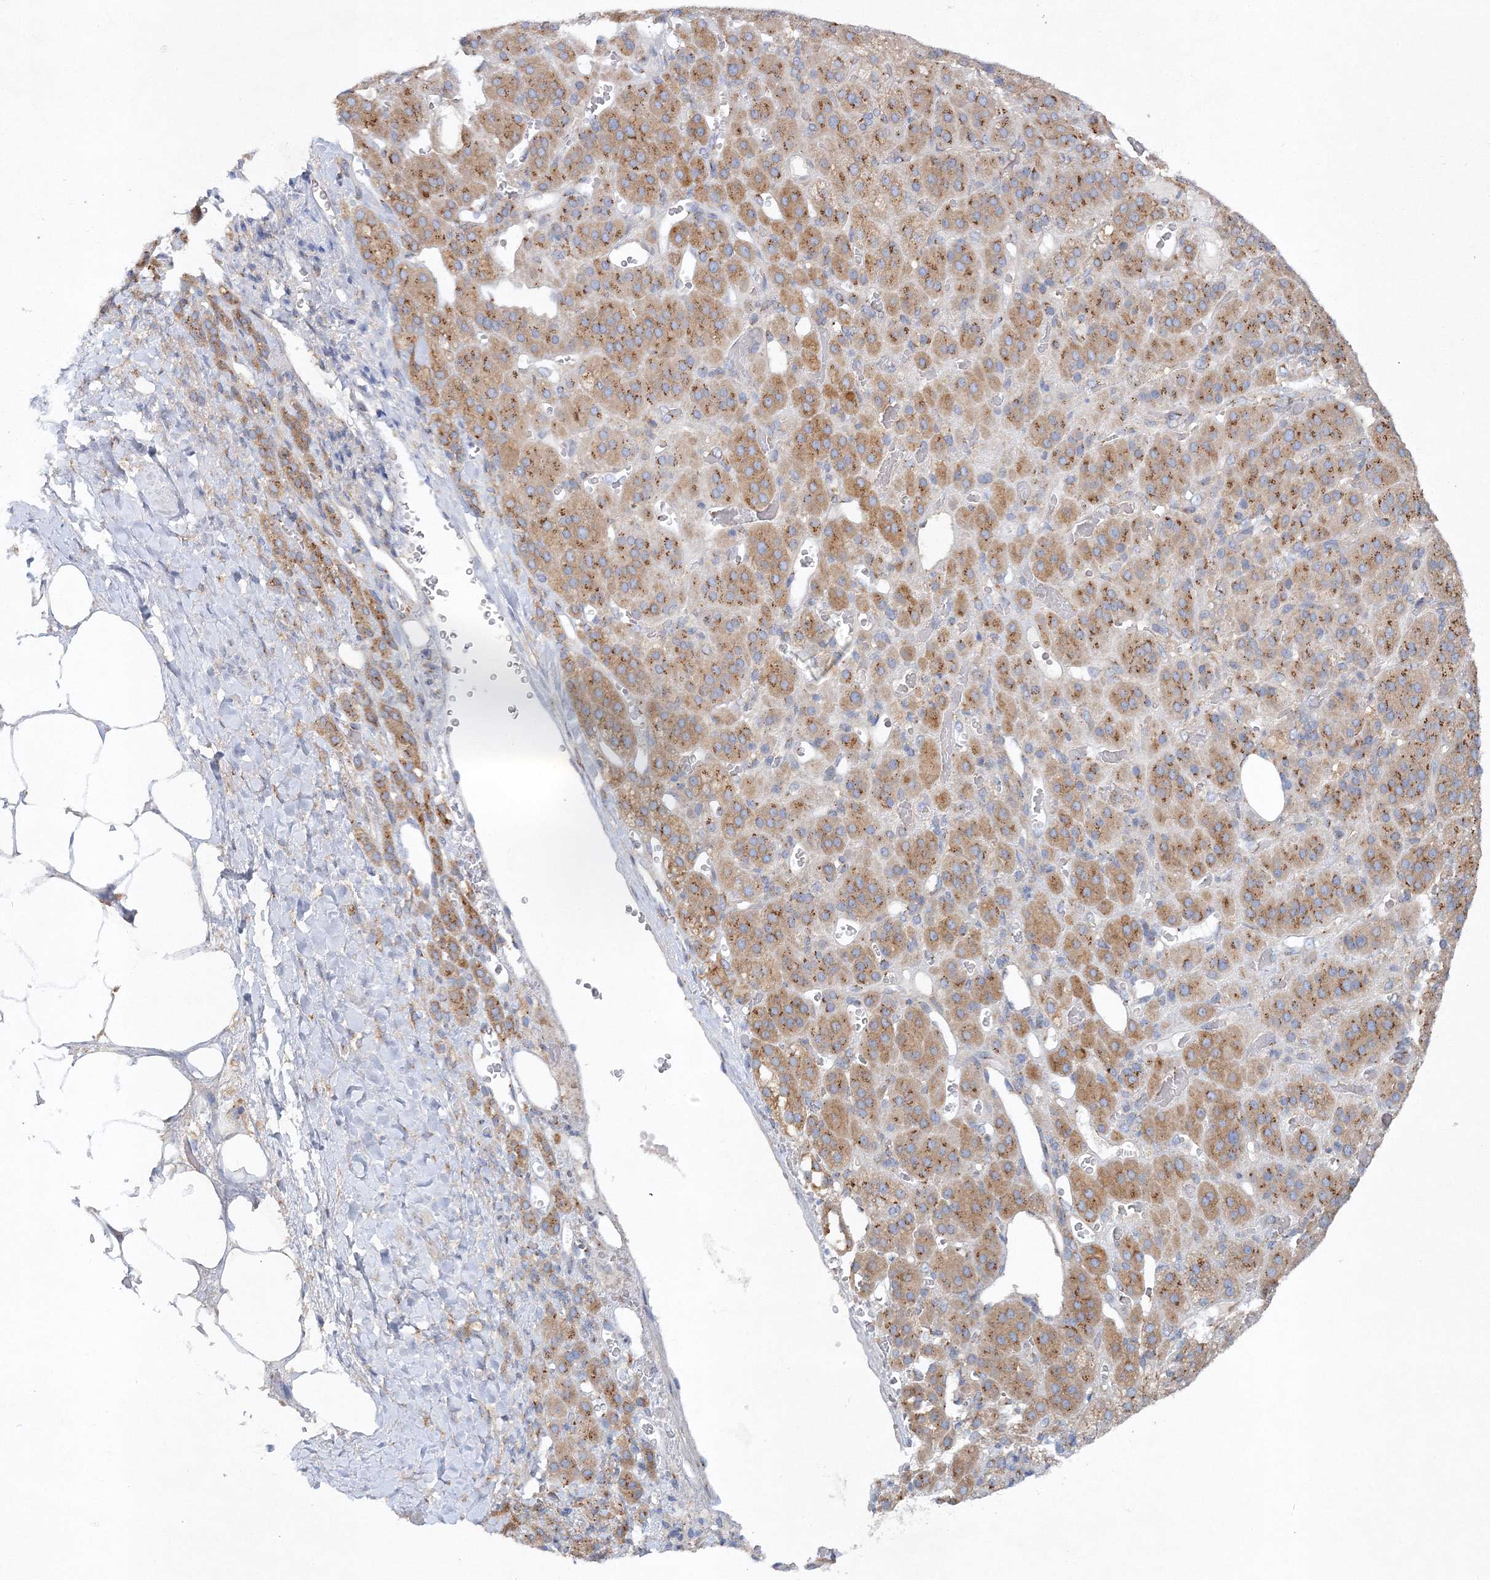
{"staining": {"intensity": "moderate", "quantity": ">75%", "location": "cytoplasmic/membranous"}, "tissue": "adrenal gland", "cell_type": "Glandular cells", "image_type": "normal", "snomed": [{"axis": "morphology", "description": "Normal tissue, NOS"}, {"axis": "topography", "description": "Adrenal gland"}], "caption": "High-power microscopy captured an immunohistochemistry micrograph of normal adrenal gland, revealing moderate cytoplasmic/membranous positivity in approximately >75% of glandular cells.", "gene": "SEC23IP", "patient": {"sex": "male", "age": 57}}